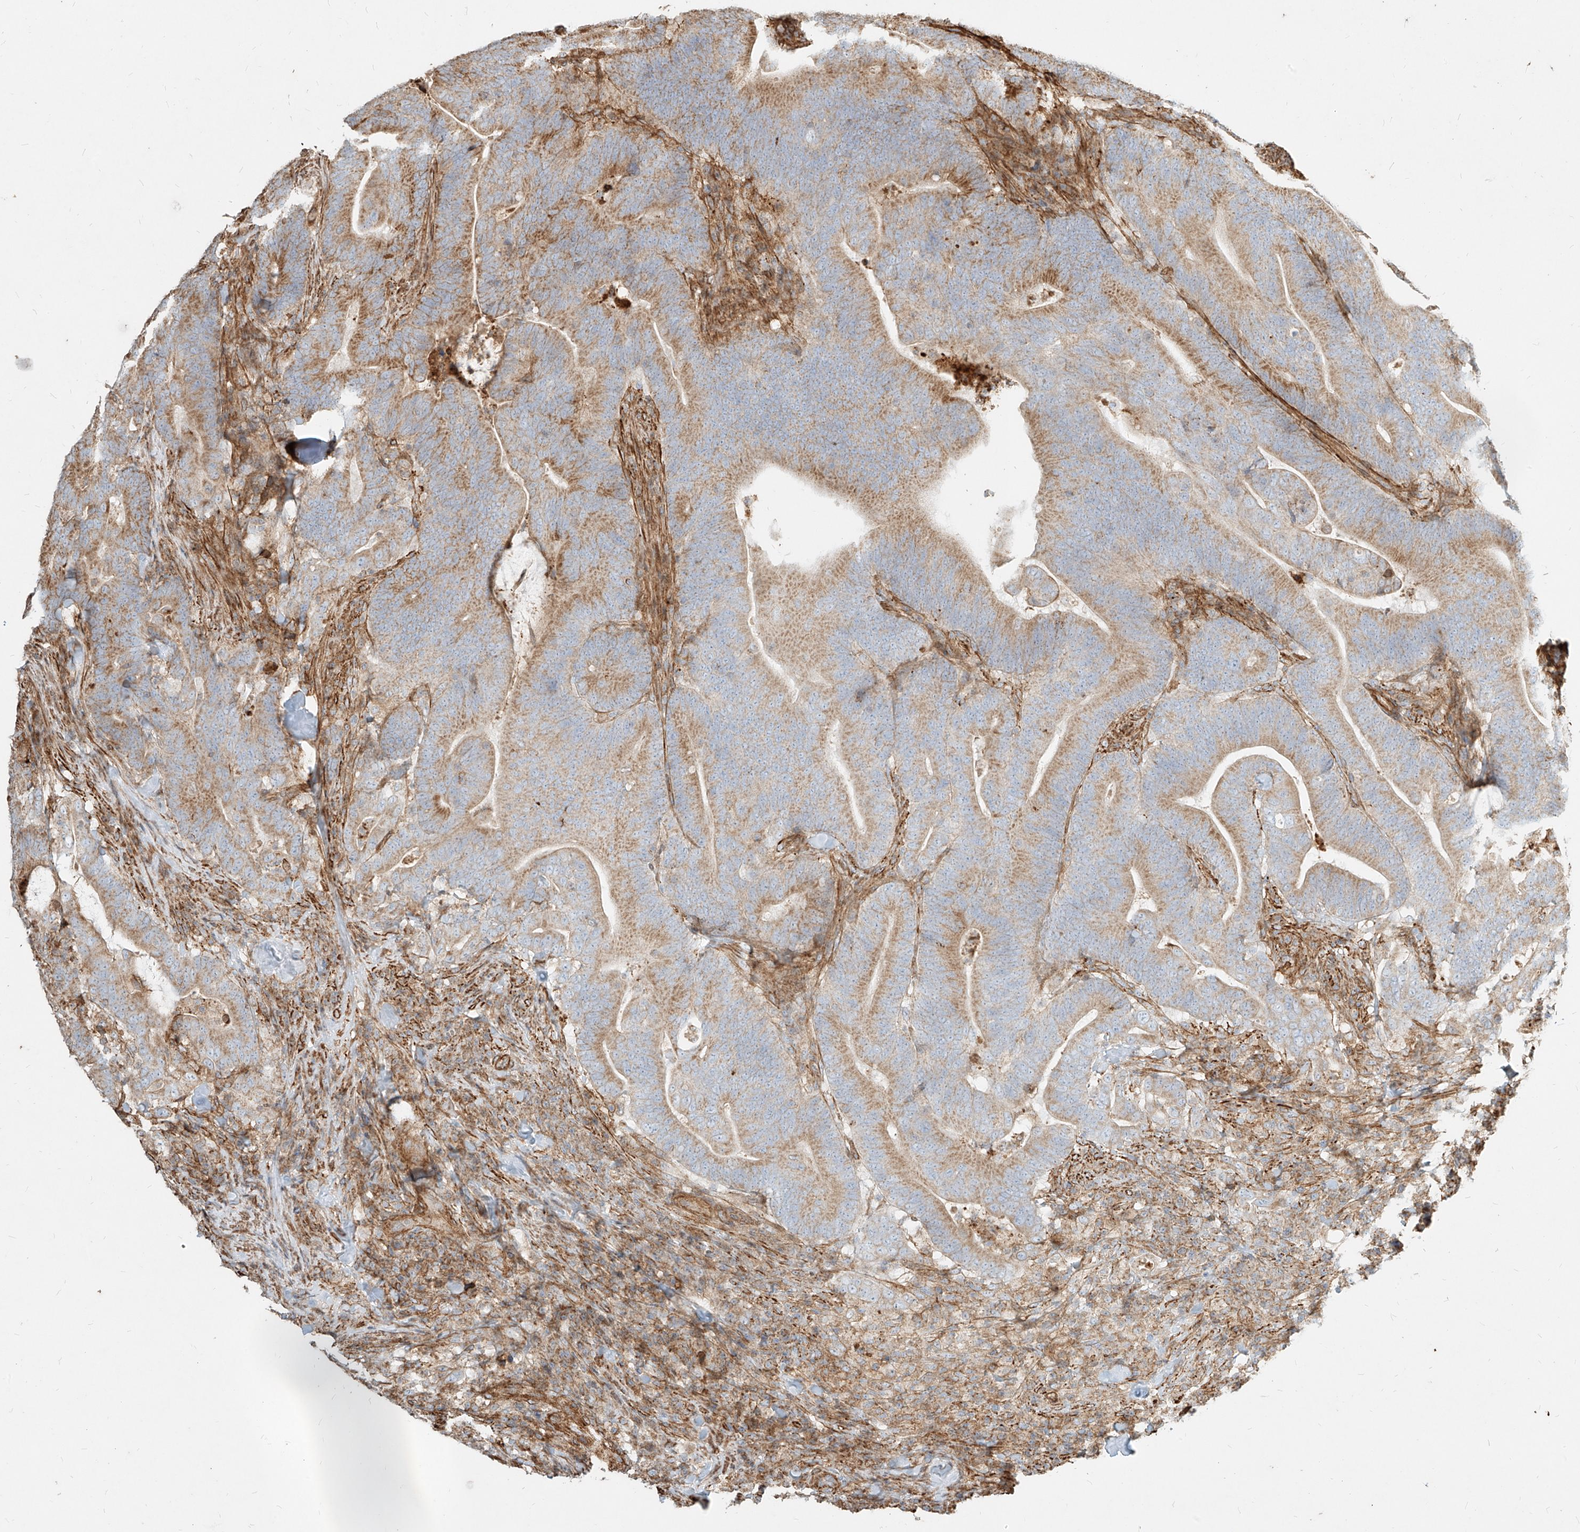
{"staining": {"intensity": "moderate", "quantity": "25%-75%", "location": "cytoplasmic/membranous"}, "tissue": "colorectal cancer", "cell_type": "Tumor cells", "image_type": "cancer", "snomed": [{"axis": "morphology", "description": "Adenocarcinoma, NOS"}, {"axis": "topography", "description": "Colon"}], "caption": "Human adenocarcinoma (colorectal) stained for a protein (brown) exhibits moderate cytoplasmic/membranous positive positivity in about 25%-75% of tumor cells.", "gene": "MTX2", "patient": {"sex": "female", "age": 66}}